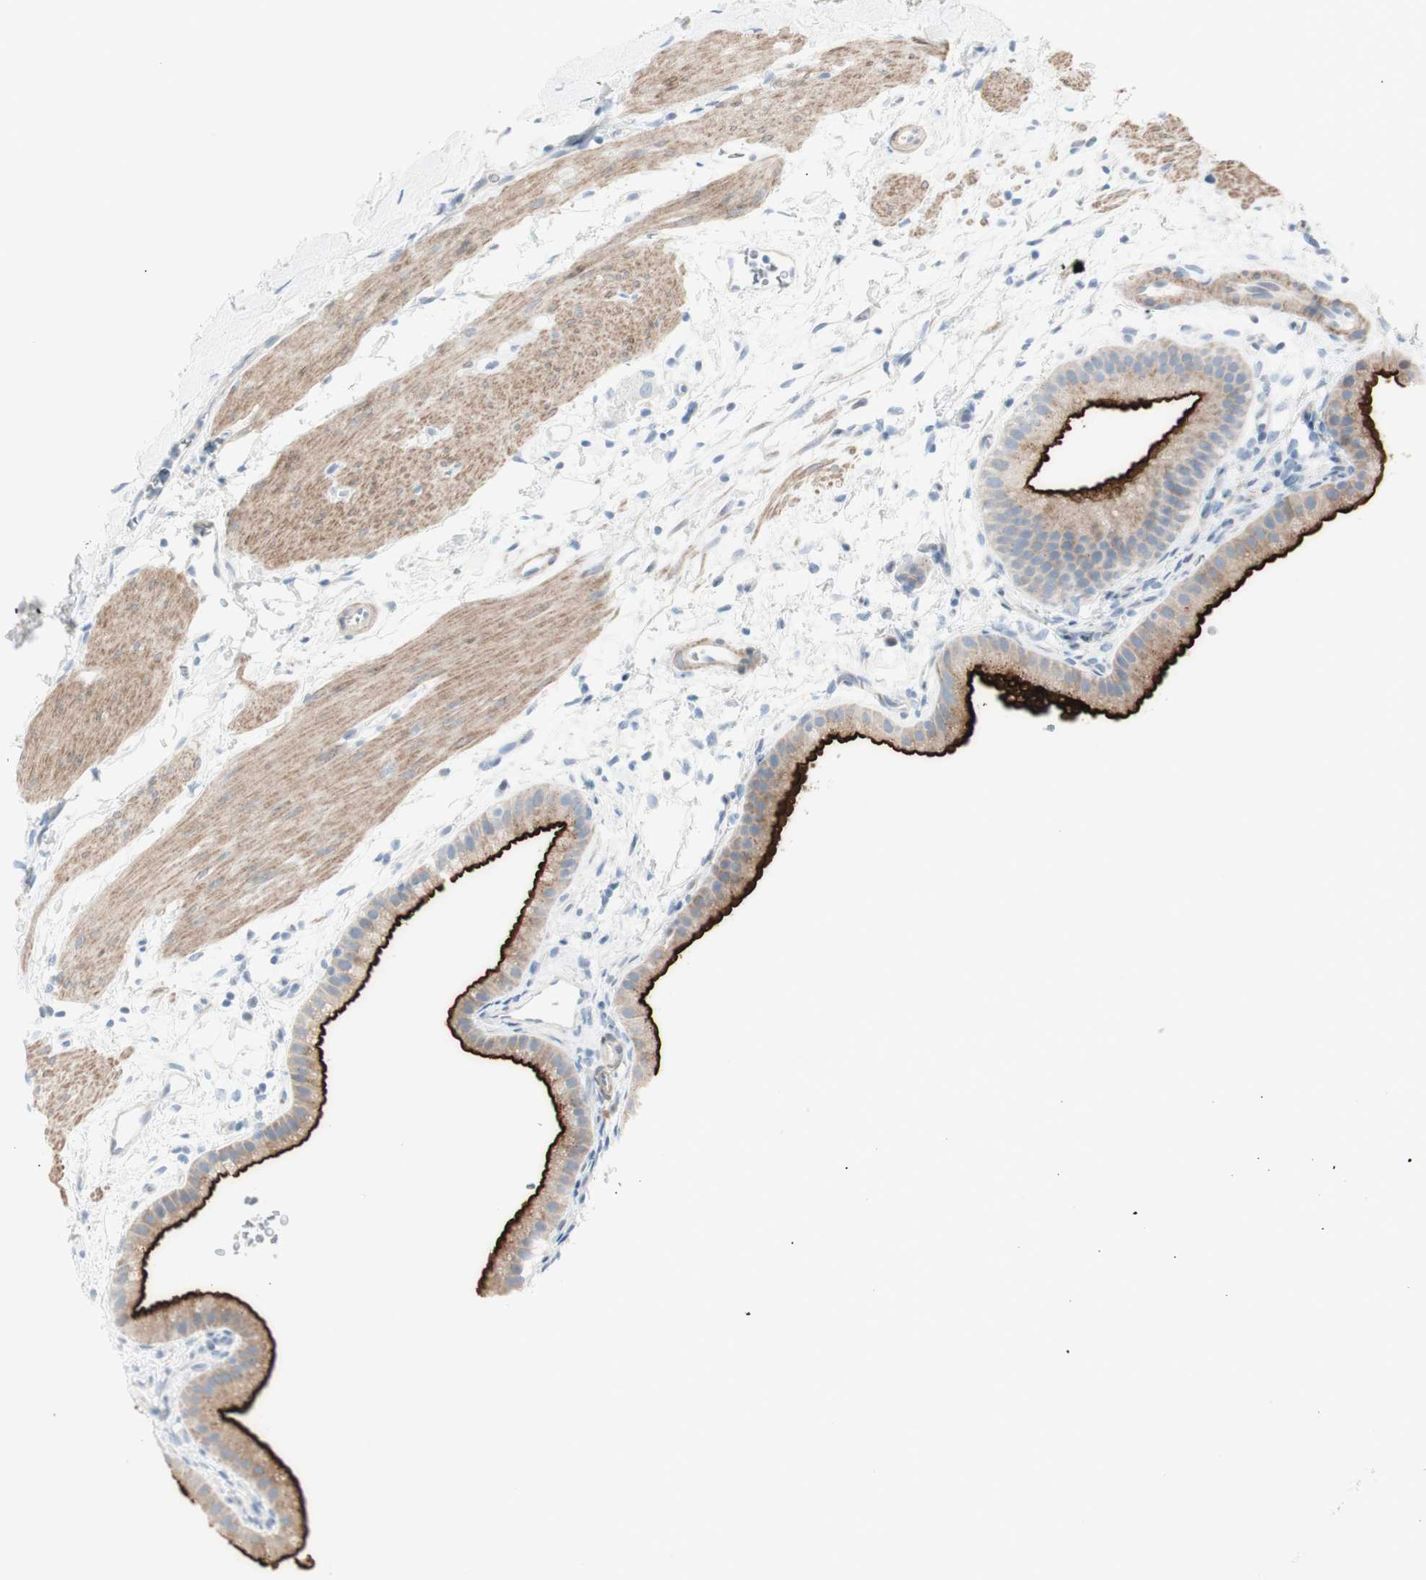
{"staining": {"intensity": "strong", "quantity": "25%-75%", "location": "cytoplasmic/membranous"}, "tissue": "gallbladder", "cell_type": "Glandular cells", "image_type": "normal", "snomed": [{"axis": "morphology", "description": "Normal tissue, NOS"}, {"axis": "topography", "description": "Gallbladder"}], "caption": "Immunohistochemistry (DAB (3,3'-diaminobenzidine)) staining of unremarkable human gallbladder exhibits strong cytoplasmic/membranous protein expression in about 25%-75% of glandular cells. Immunohistochemistry stains the protein in brown and the nuclei are stained blue.", "gene": "CDHR5", "patient": {"sex": "female", "age": 64}}